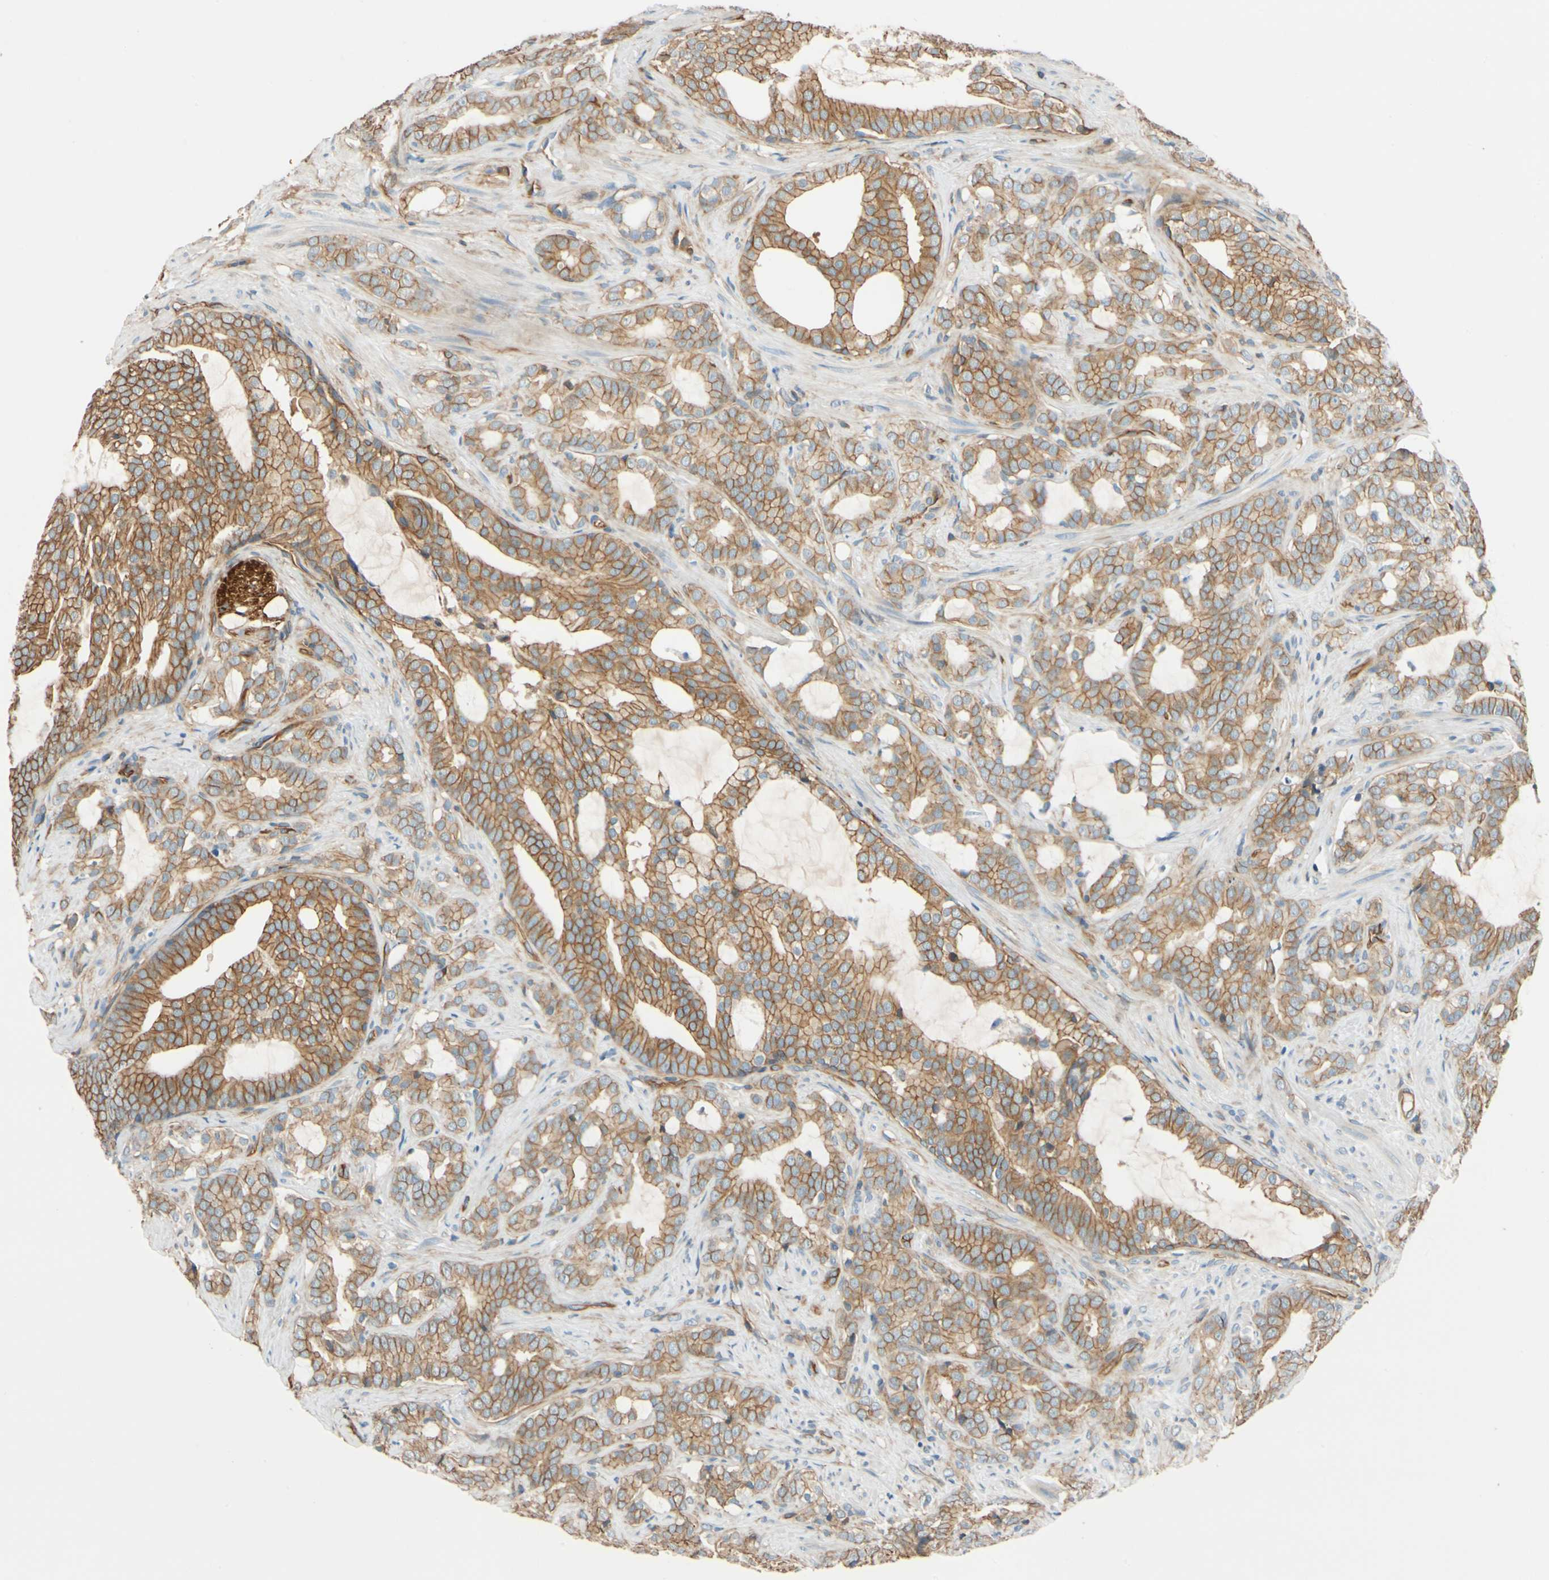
{"staining": {"intensity": "moderate", "quantity": ">75%", "location": "cytoplasmic/membranous"}, "tissue": "prostate cancer", "cell_type": "Tumor cells", "image_type": "cancer", "snomed": [{"axis": "morphology", "description": "Adenocarcinoma, Low grade"}, {"axis": "topography", "description": "Prostate"}], "caption": "DAB (3,3'-diaminobenzidine) immunohistochemical staining of human prostate cancer displays moderate cytoplasmic/membranous protein staining in approximately >75% of tumor cells.", "gene": "SPTAN1", "patient": {"sex": "male", "age": 58}}